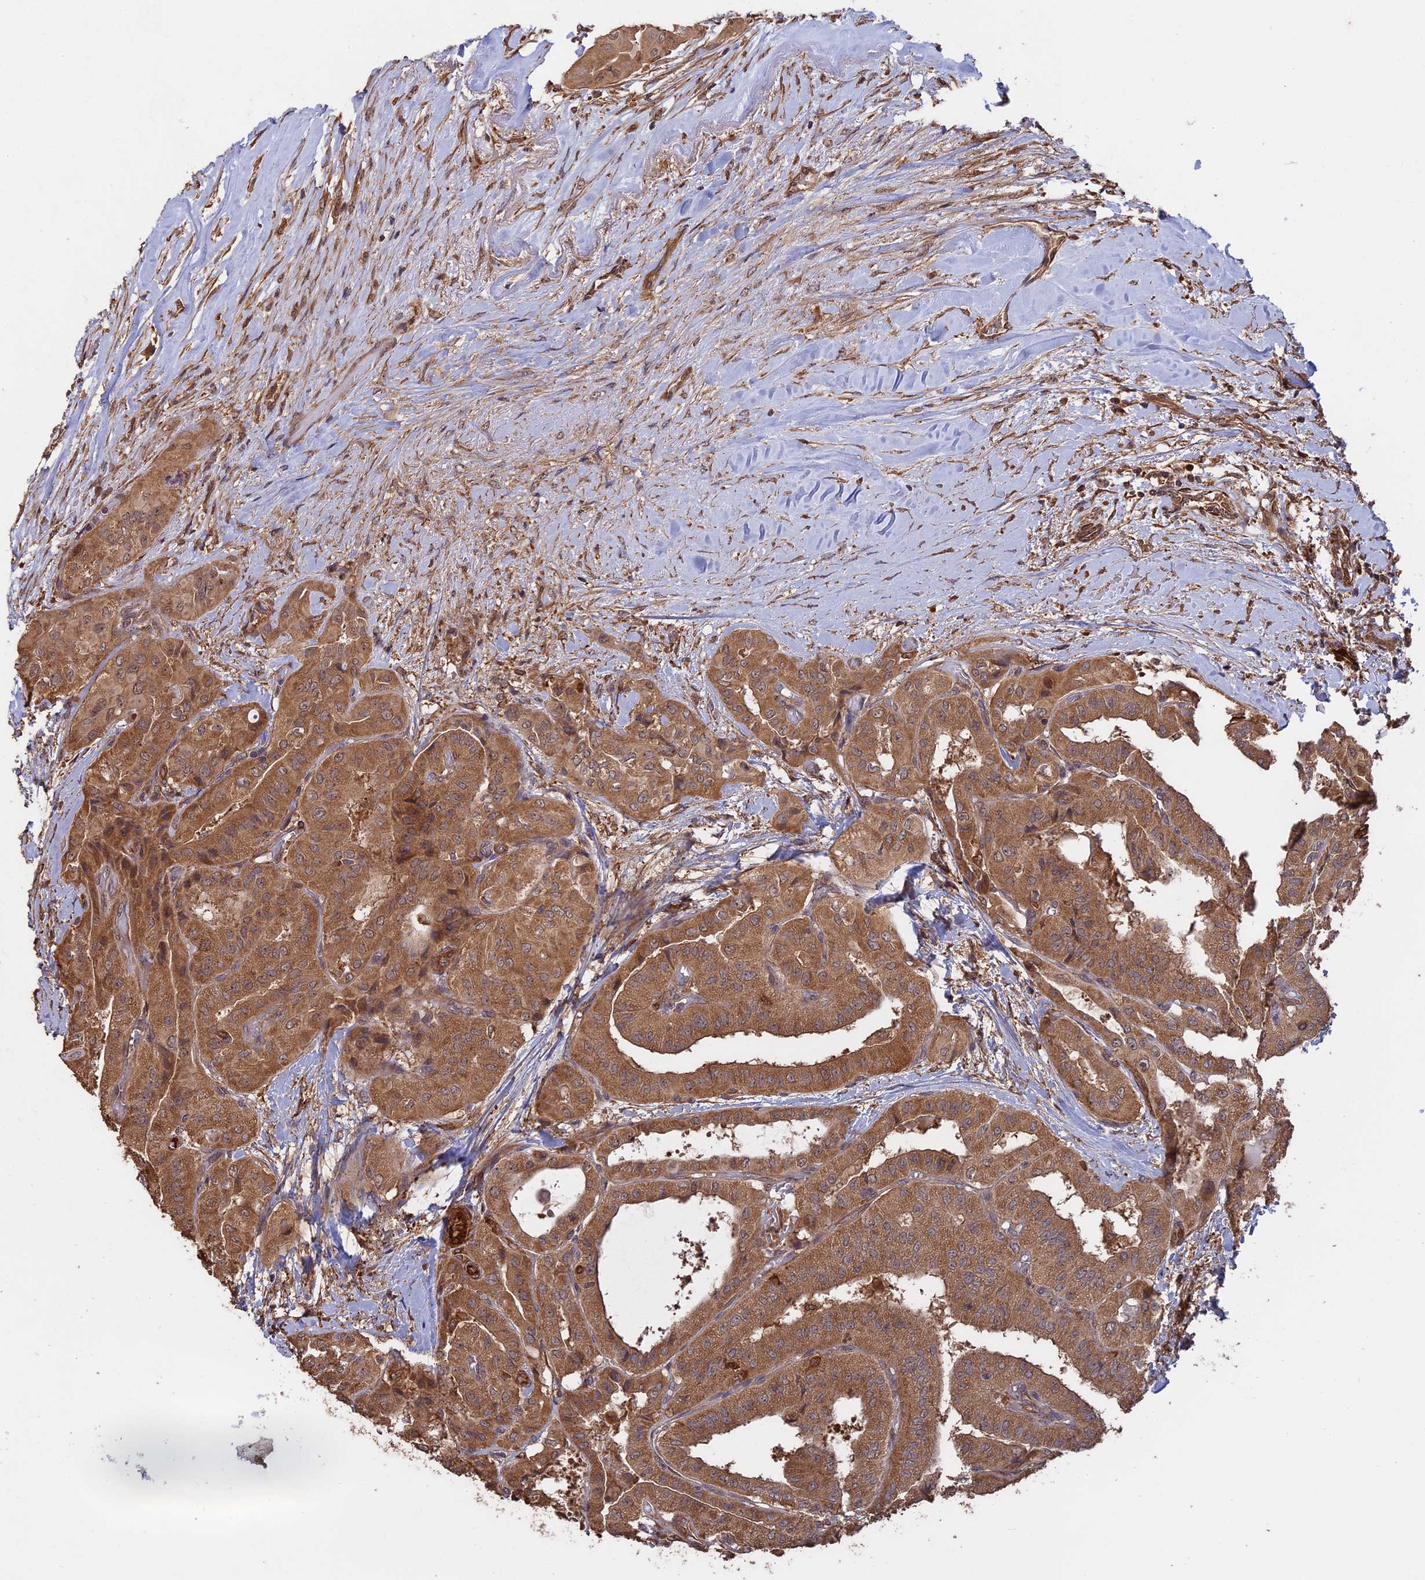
{"staining": {"intensity": "moderate", "quantity": ">75%", "location": "cytoplasmic/membranous"}, "tissue": "thyroid cancer", "cell_type": "Tumor cells", "image_type": "cancer", "snomed": [{"axis": "morphology", "description": "Papillary adenocarcinoma, NOS"}, {"axis": "topography", "description": "Thyroid gland"}], "caption": "This micrograph demonstrates immunohistochemistry staining of thyroid cancer (papillary adenocarcinoma), with medium moderate cytoplasmic/membranous staining in approximately >75% of tumor cells.", "gene": "SAC3D1", "patient": {"sex": "female", "age": 59}}